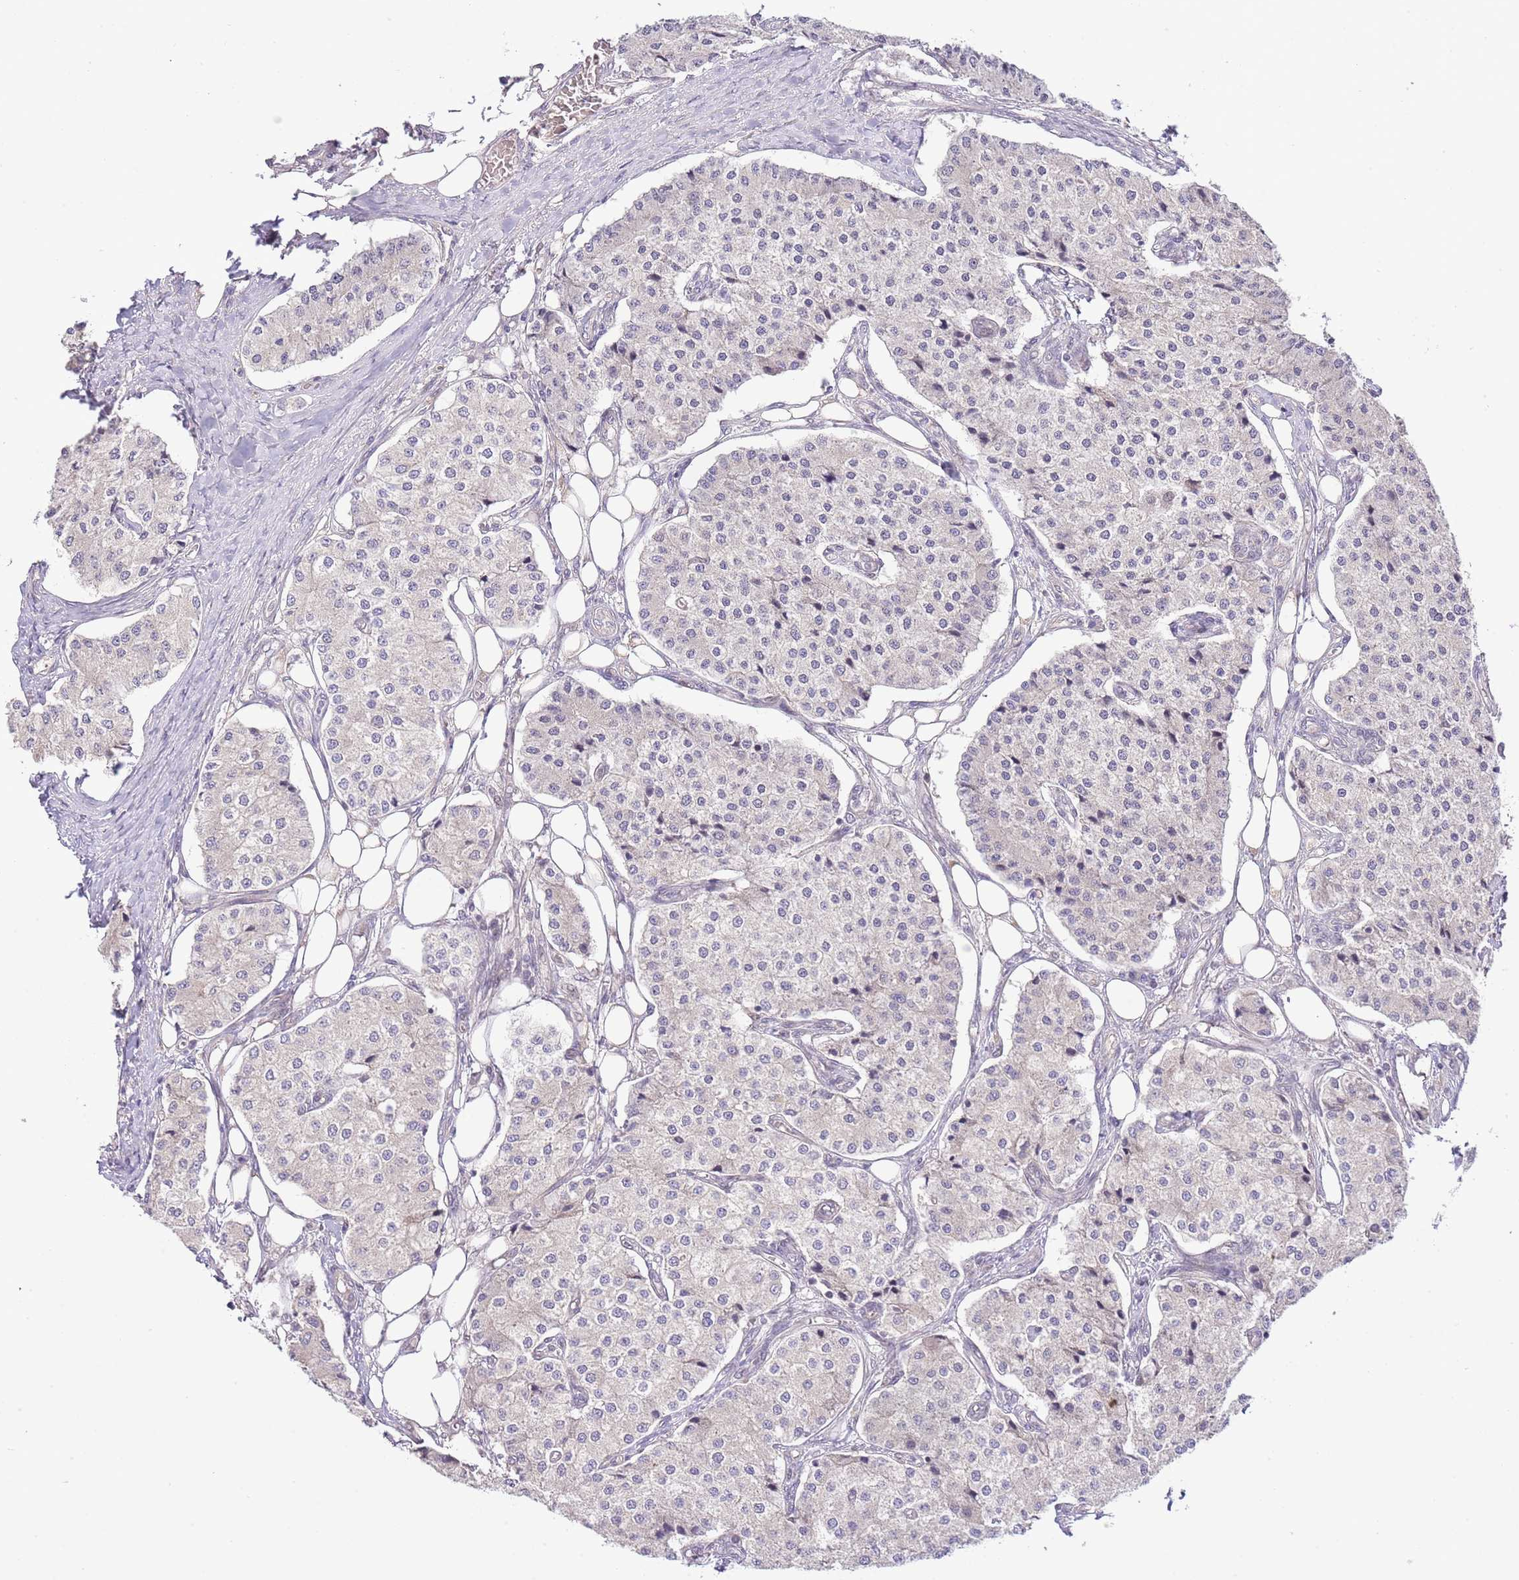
{"staining": {"intensity": "negative", "quantity": "none", "location": "none"}, "tissue": "carcinoid", "cell_type": "Tumor cells", "image_type": "cancer", "snomed": [{"axis": "morphology", "description": "Carcinoid, malignant, NOS"}, {"axis": "topography", "description": "Colon"}], "caption": "High magnification brightfield microscopy of carcinoid stained with DAB (brown) and counterstained with hematoxylin (blue): tumor cells show no significant staining.", "gene": "CHD1", "patient": {"sex": "female", "age": 52}}